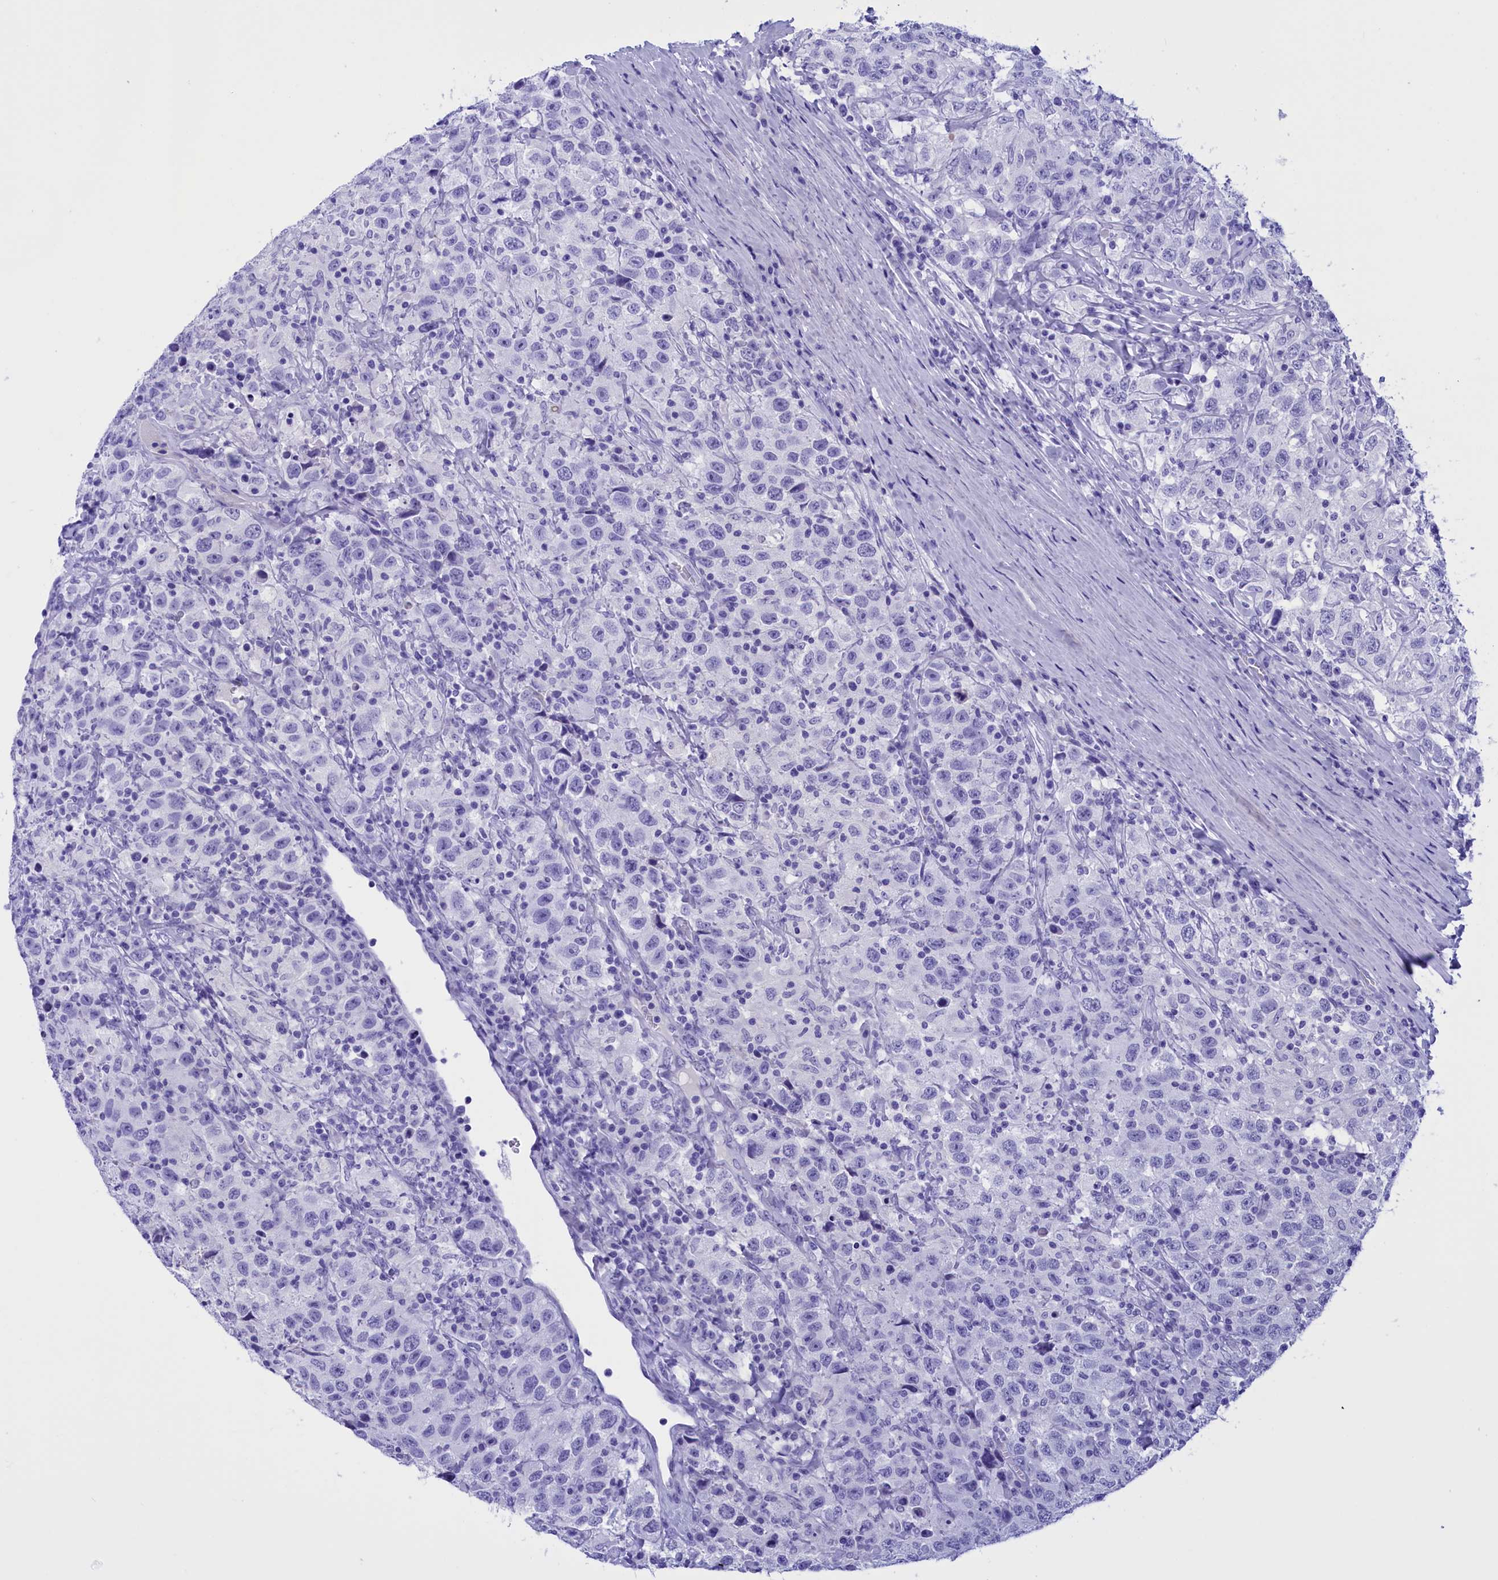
{"staining": {"intensity": "negative", "quantity": "none", "location": "none"}, "tissue": "testis cancer", "cell_type": "Tumor cells", "image_type": "cancer", "snomed": [{"axis": "morphology", "description": "Seminoma, NOS"}, {"axis": "topography", "description": "Testis"}], "caption": "Immunohistochemical staining of testis cancer shows no significant expression in tumor cells. The staining is performed using DAB brown chromogen with nuclei counter-stained in using hematoxylin.", "gene": "BRI3", "patient": {"sex": "male", "age": 41}}